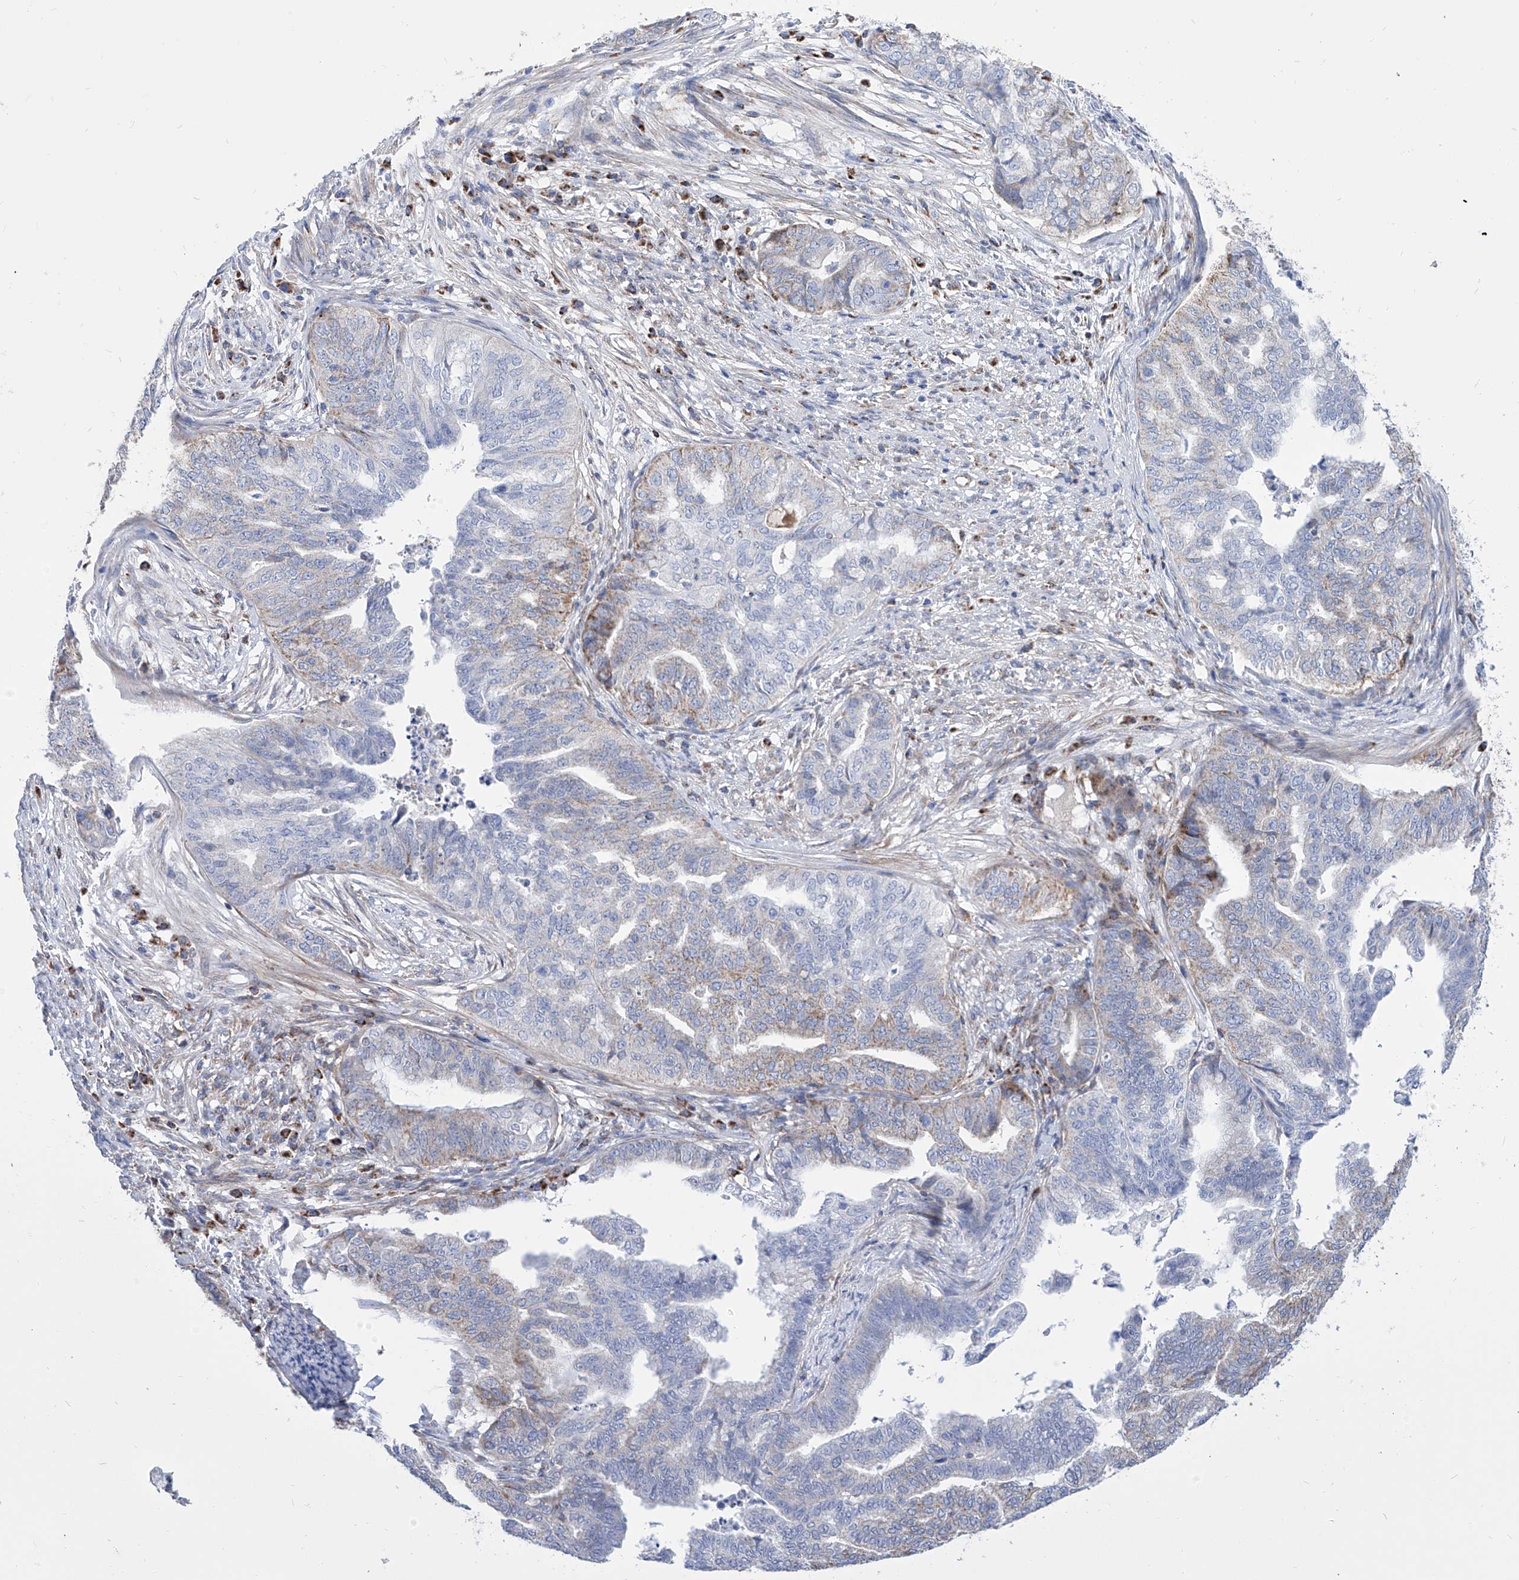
{"staining": {"intensity": "weak", "quantity": "25%-75%", "location": "cytoplasmic/membranous"}, "tissue": "endometrial cancer", "cell_type": "Tumor cells", "image_type": "cancer", "snomed": [{"axis": "morphology", "description": "Adenocarcinoma, NOS"}, {"axis": "topography", "description": "Endometrium"}], "caption": "Endometrial cancer (adenocarcinoma) stained with a protein marker reveals weak staining in tumor cells.", "gene": "SRBD1", "patient": {"sex": "female", "age": 79}}